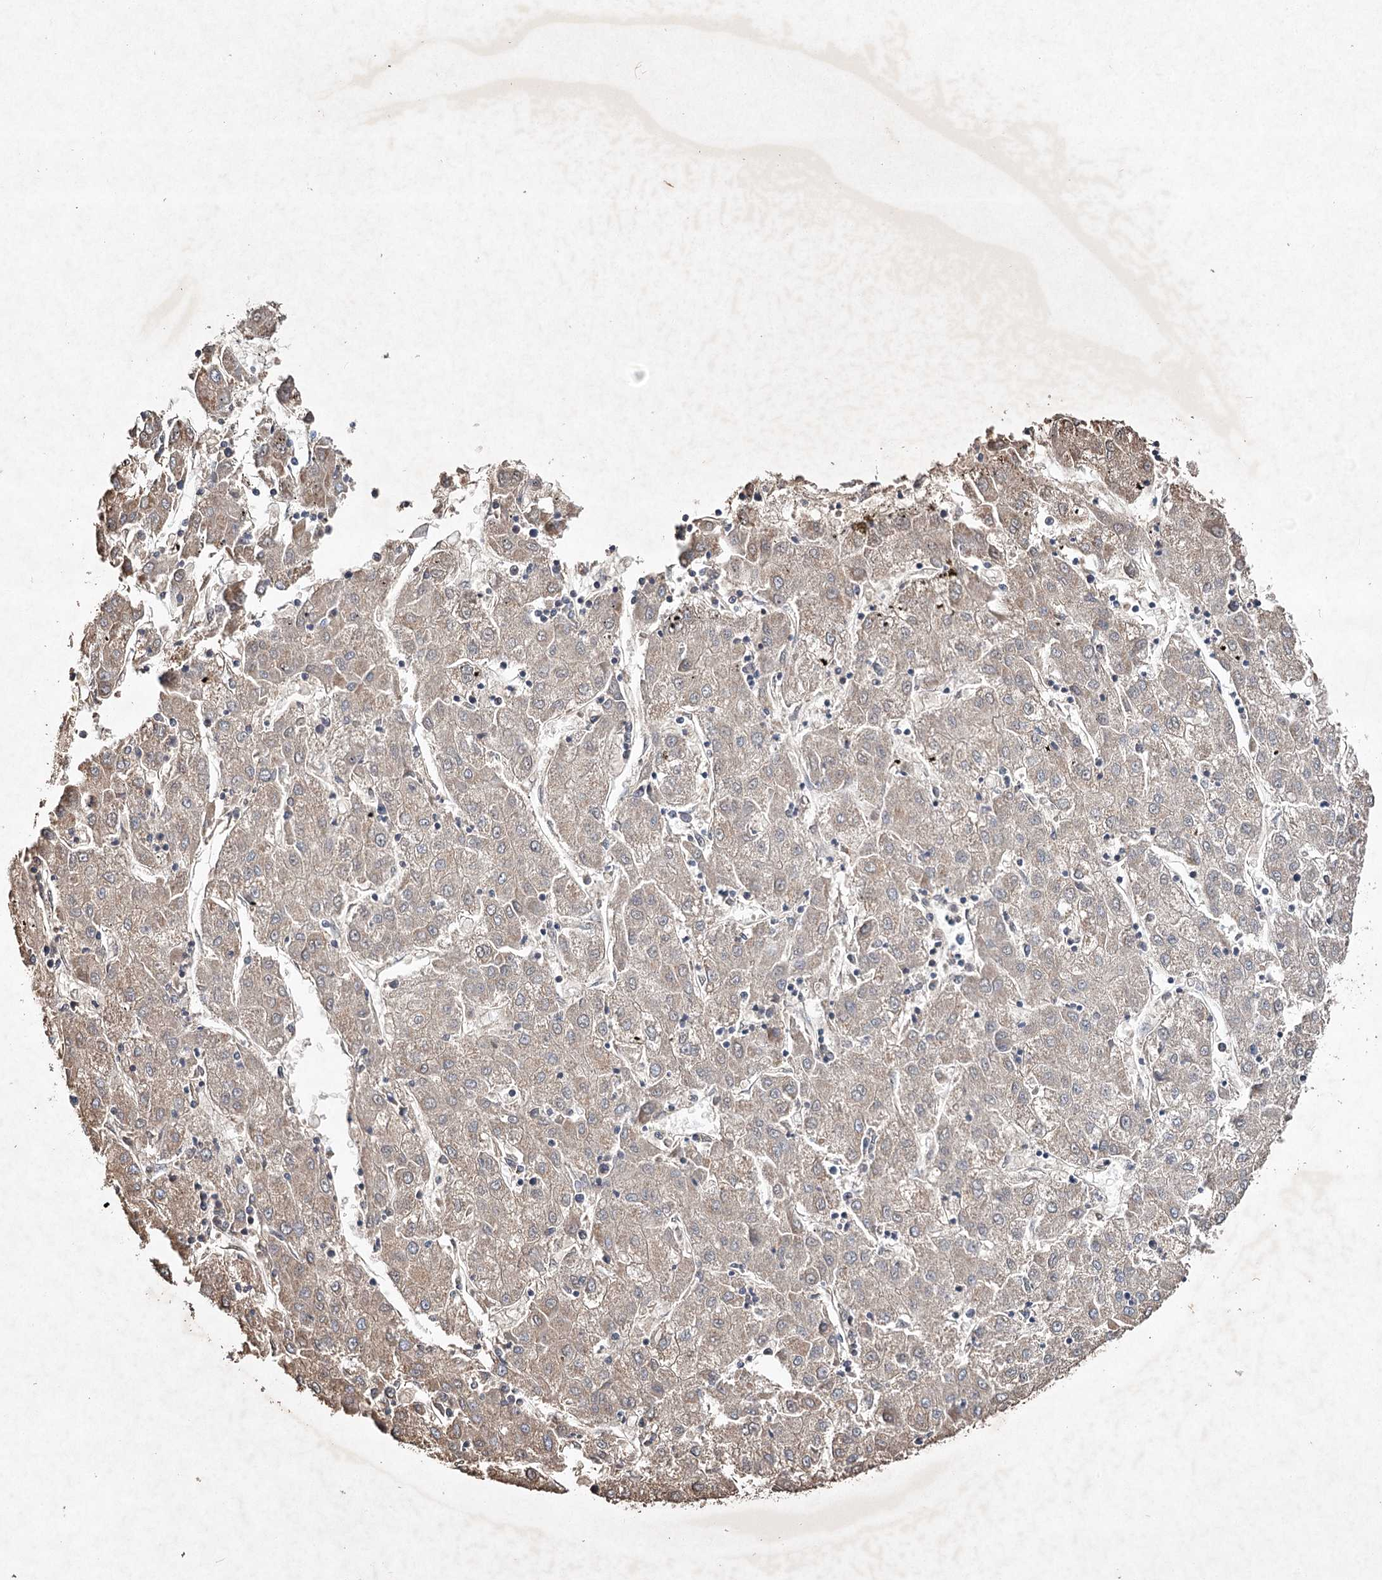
{"staining": {"intensity": "weak", "quantity": "25%-75%", "location": "cytoplasmic/membranous"}, "tissue": "liver cancer", "cell_type": "Tumor cells", "image_type": "cancer", "snomed": [{"axis": "morphology", "description": "Carcinoma, Hepatocellular, NOS"}, {"axis": "topography", "description": "Liver"}], "caption": "Approximately 25%-75% of tumor cells in hepatocellular carcinoma (liver) demonstrate weak cytoplasmic/membranous protein expression as visualized by brown immunohistochemical staining.", "gene": "PIK3CB", "patient": {"sex": "male", "age": 72}}